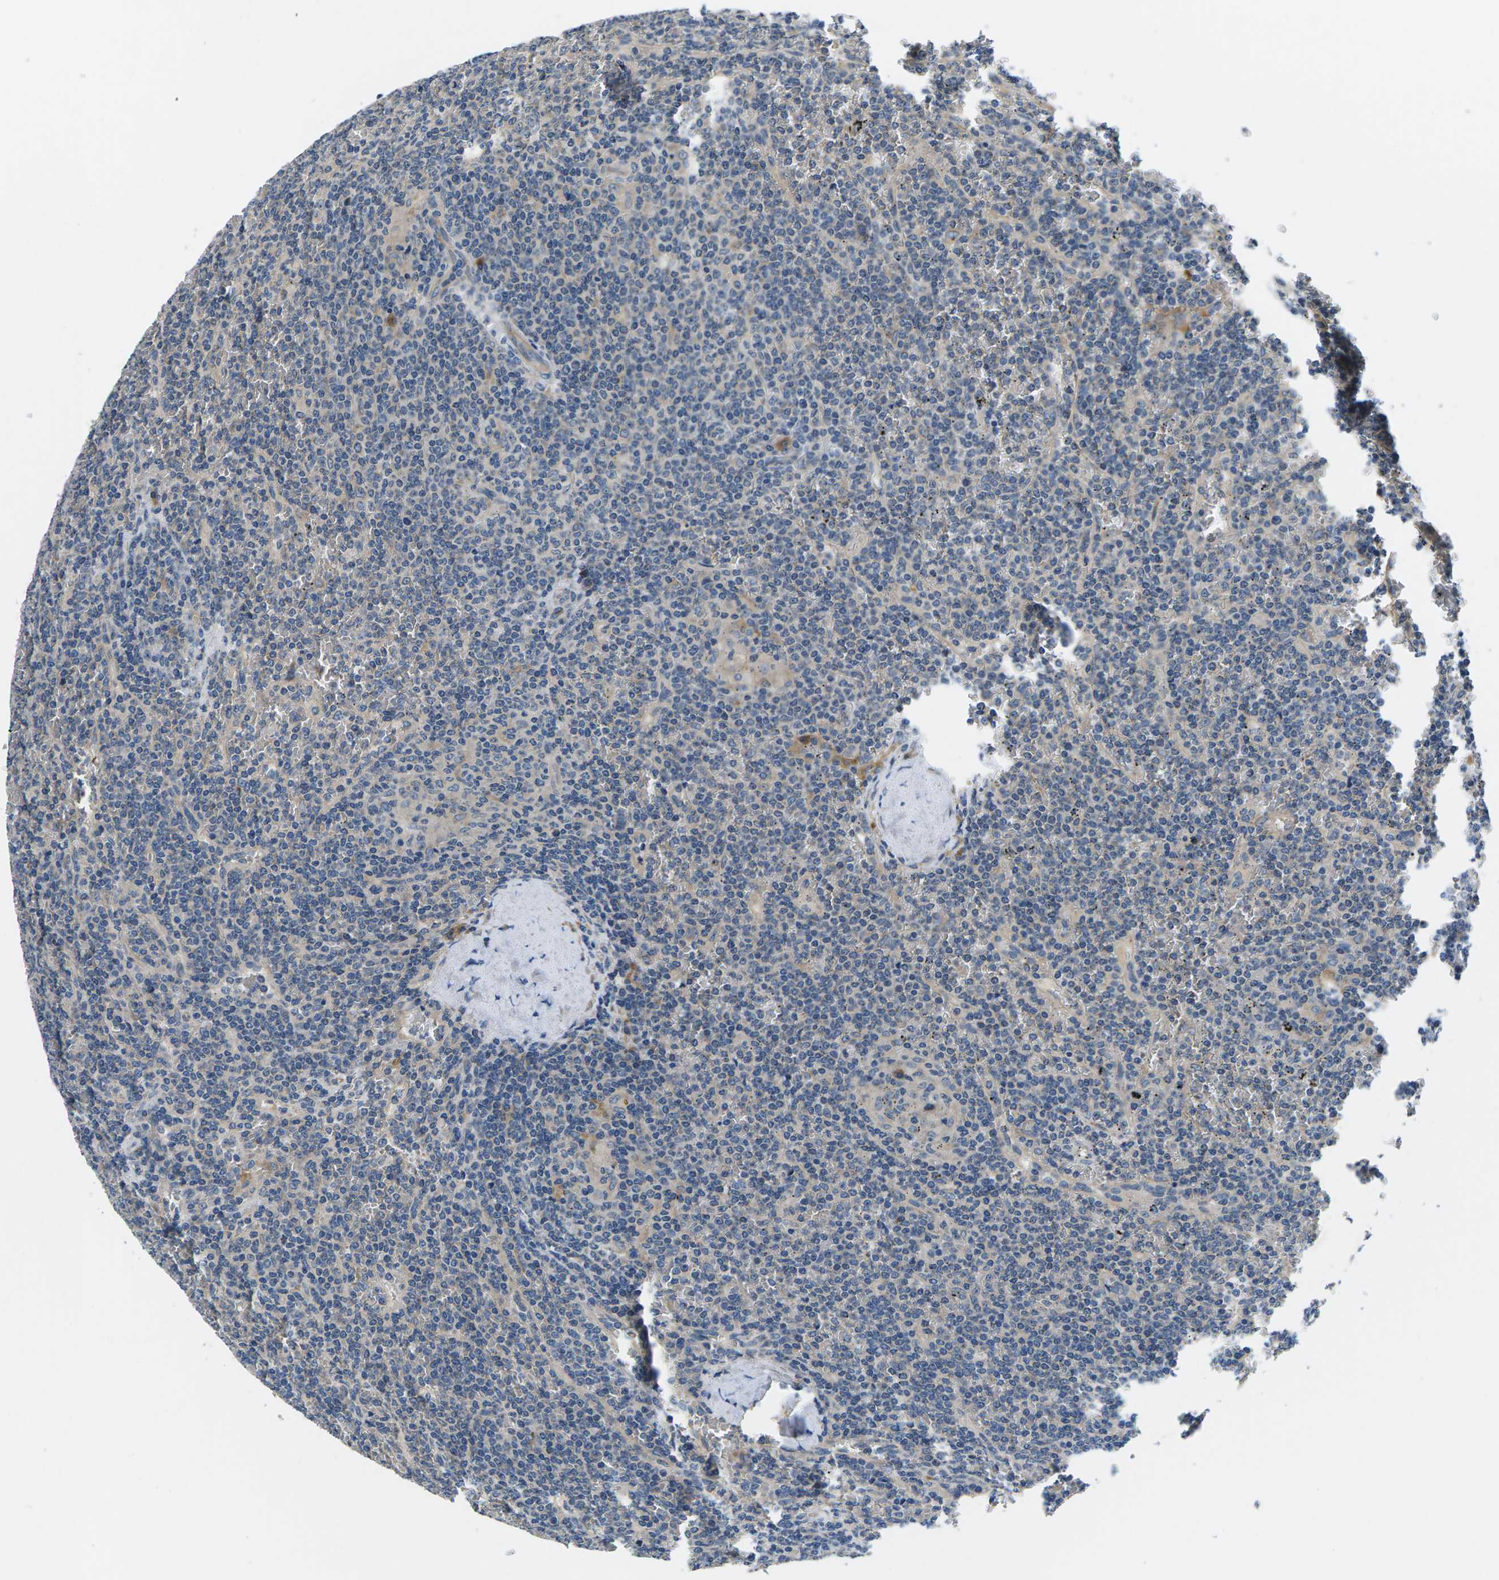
{"staining": {"intensity": "negative", "quantity": "none", "location": "none"}, "tissue": "lymphoma", "cell_type": "Tumor cells", "image_type": "cancer", "snomed": [{"axis": "morphology", "description": "Malignant lymphoma, non-Hodgkin's type, Low grade"}, {"axis": "topography", "description": "Spleen"}], "caption": "Lymphoma stained for a protein using immunohistochemistry shows no positivity tumor cells.", "gene": "ERGIC3", "patient": {"sex": "female", "age": 19}}